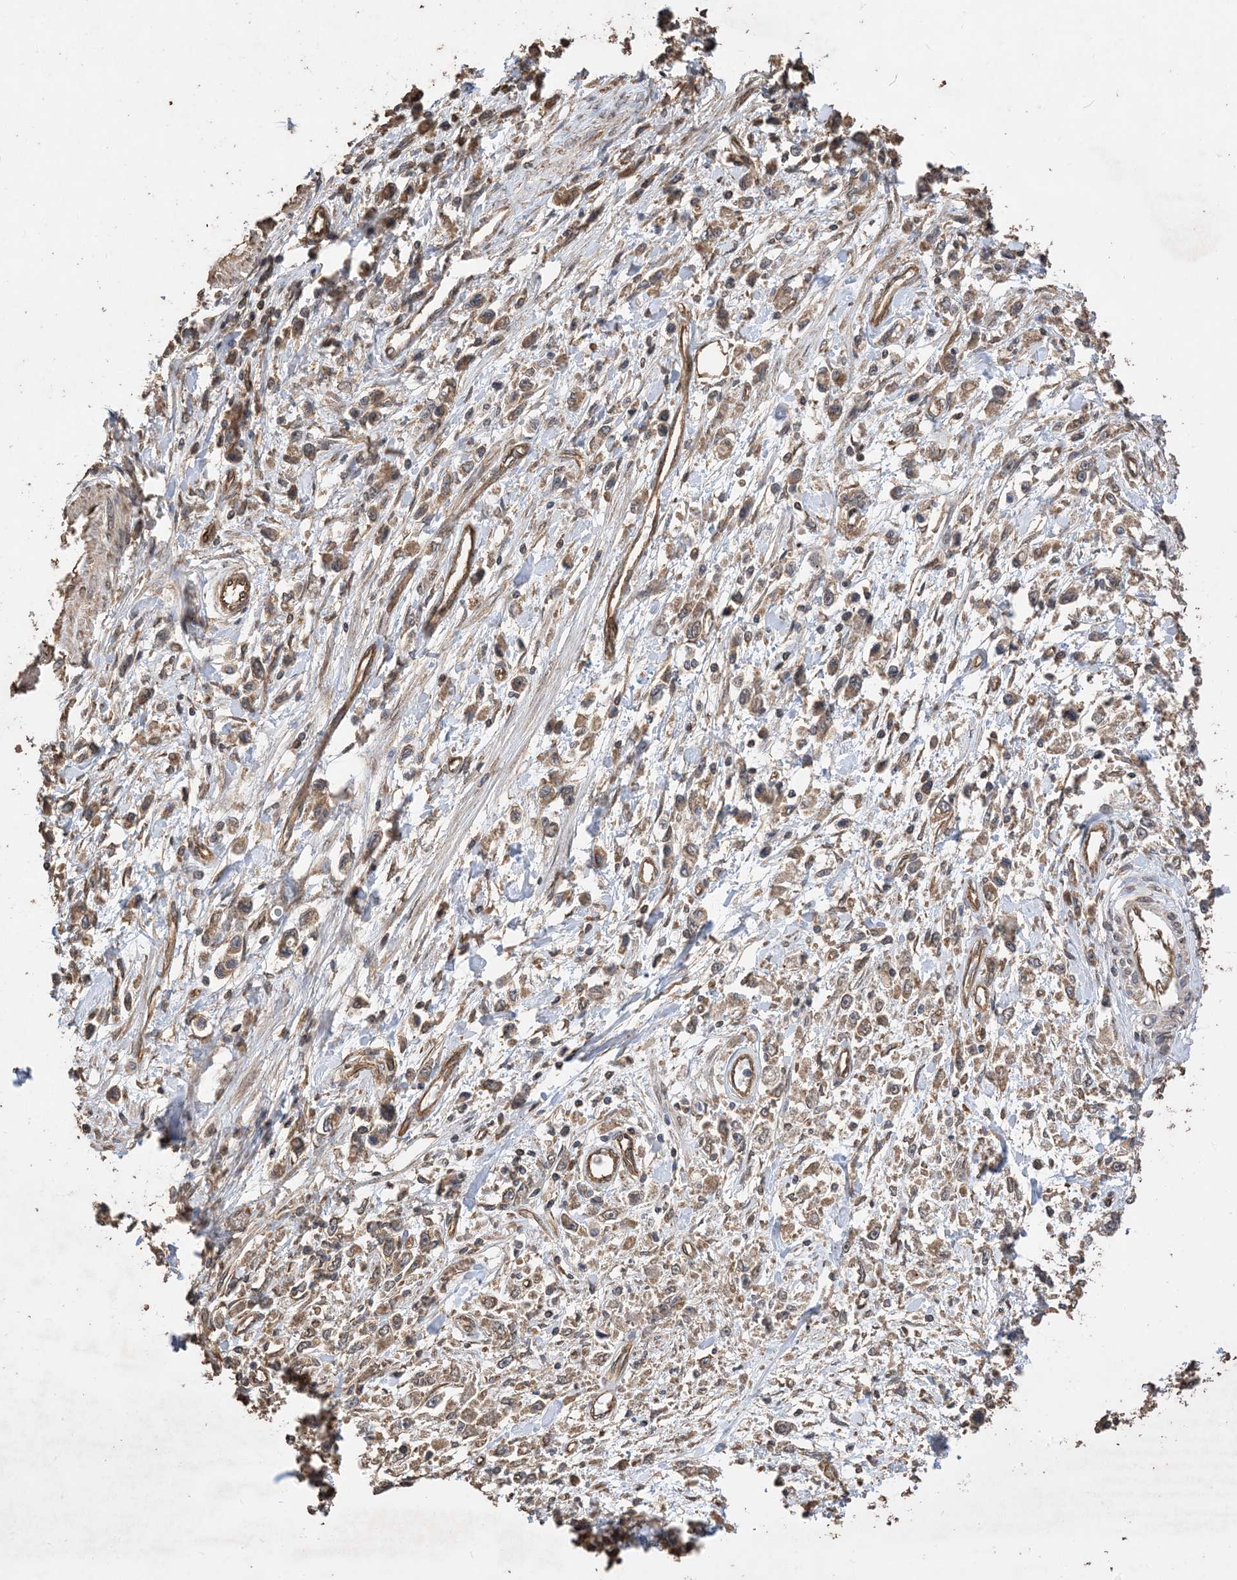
{"staining": {"intensity": "moderate", "quantity": ">75%", "location": "cytoplasmic/membranous"}, "tissue": "stomach cancer", "cell_type": "Tumor cells", "image_type": "cancer", "snomed": [{"axis": "morphology", "description": "Adenocarcinoma, NOS"}, {"axis": "topography", "description": "Stomach"}], "caption": "Immunohistochemistry (IHC) histopathology image of adenocarcinoma (stomach) stained for a protein (brown), which demonstrates medium levels of moderate cytoplasmic/membranous expression in about >75% of tumor cells.", "gene": "ZKSCAN5", "patient": {"sex": "female", "age": 59}}